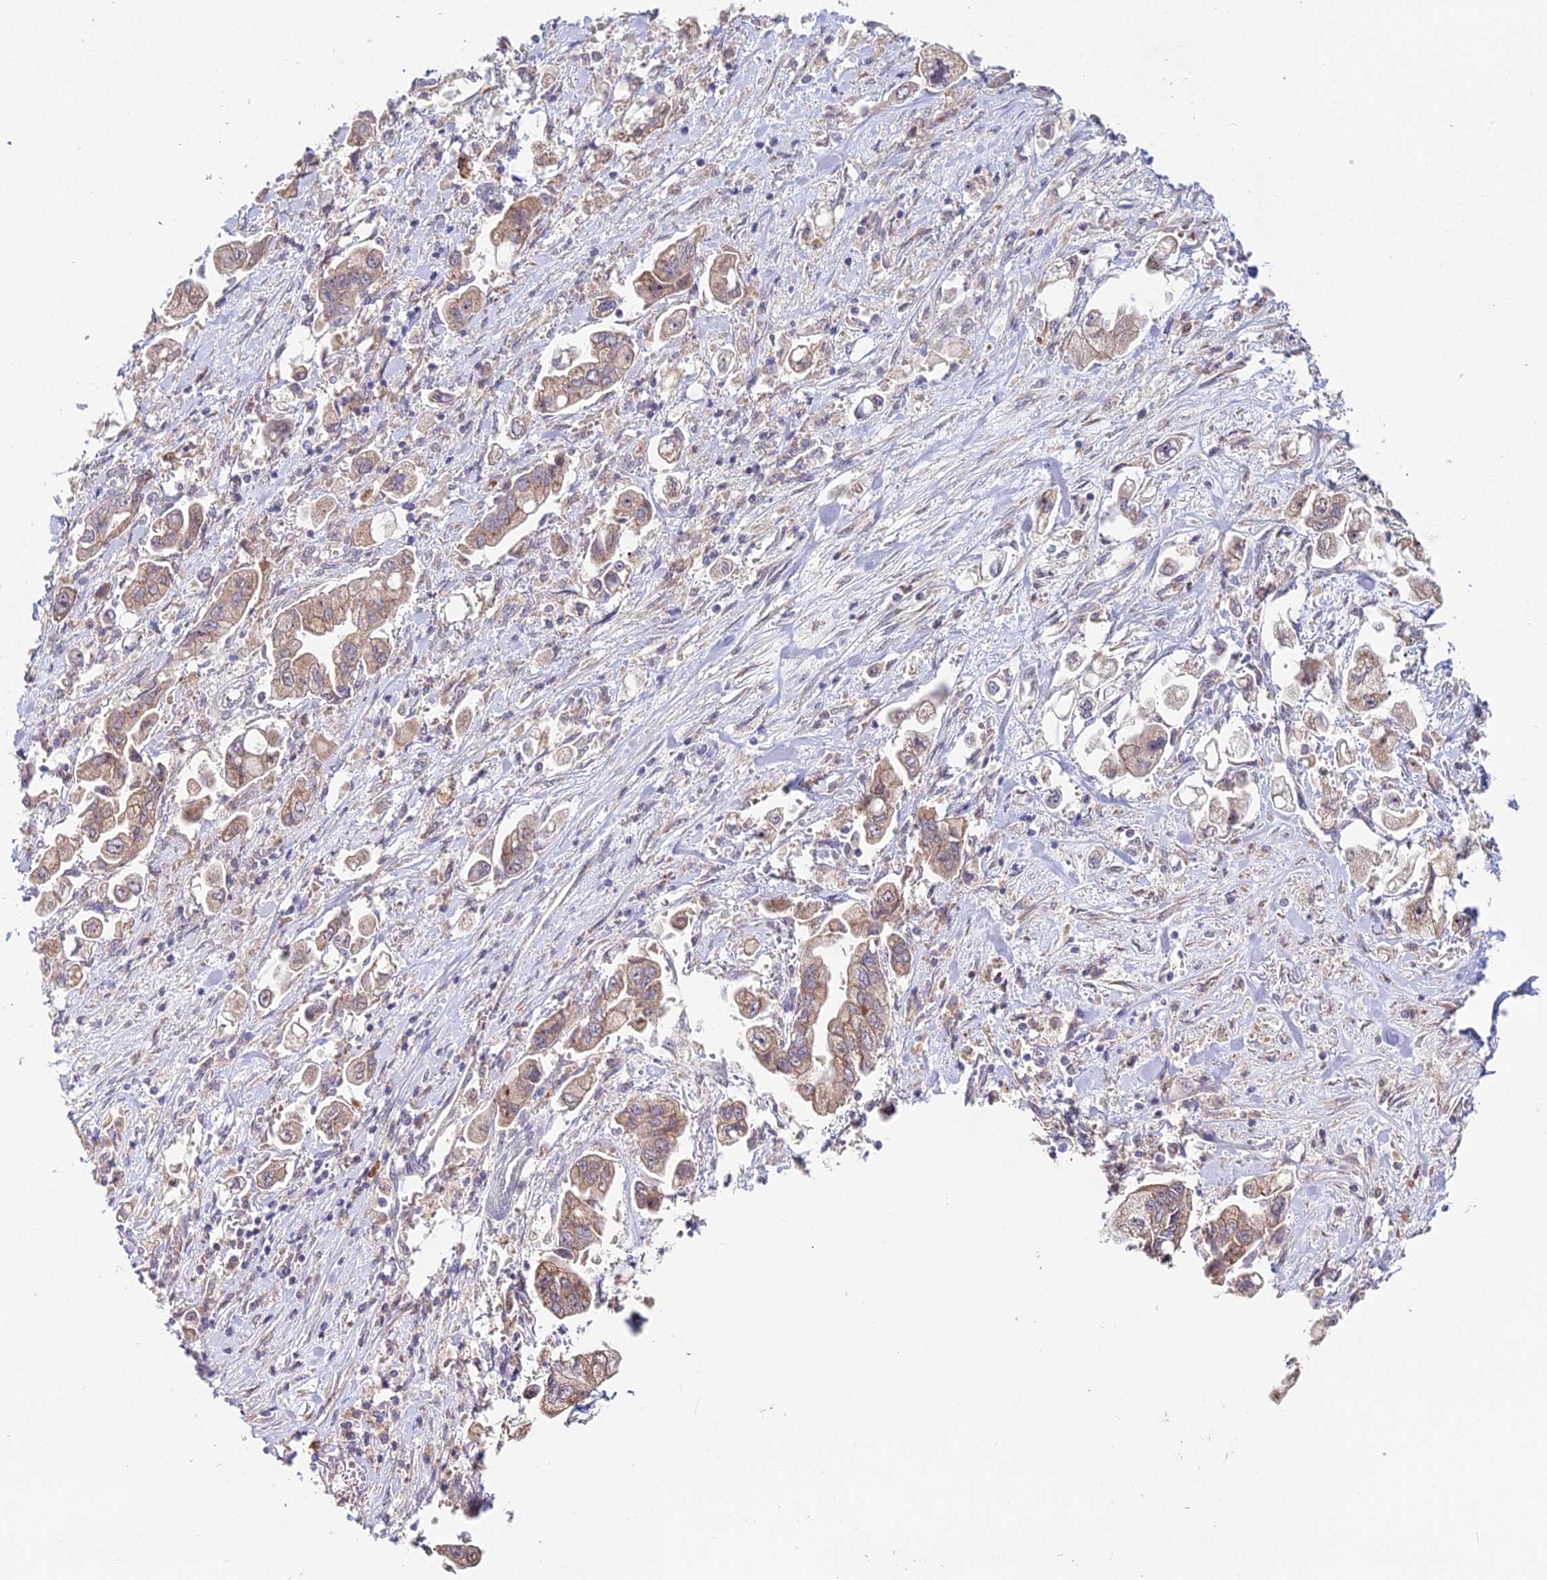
{"staining": {"intensity": "moderate", "quantity": ">75%", "location": "cytoplasmic/membranous"}, "tissue": "stomach cancer", "cell_type": "Tumor cells", "image_type": "cancer", "snomed": [{"axis": "morphology", "description": "Adenocarcinoma, NOS"}, {"axis": "topography", "description": "Stomach"}], "caption": "Adenocarcinoma (stomach) stained for a protein reveals moderate cytoplasmic/membranous positivity in tumor cells. (IHC, brightfield microscopy, high magnification).", "gene": "WDR43", "patient": {"sex": "male", "age": 62}}